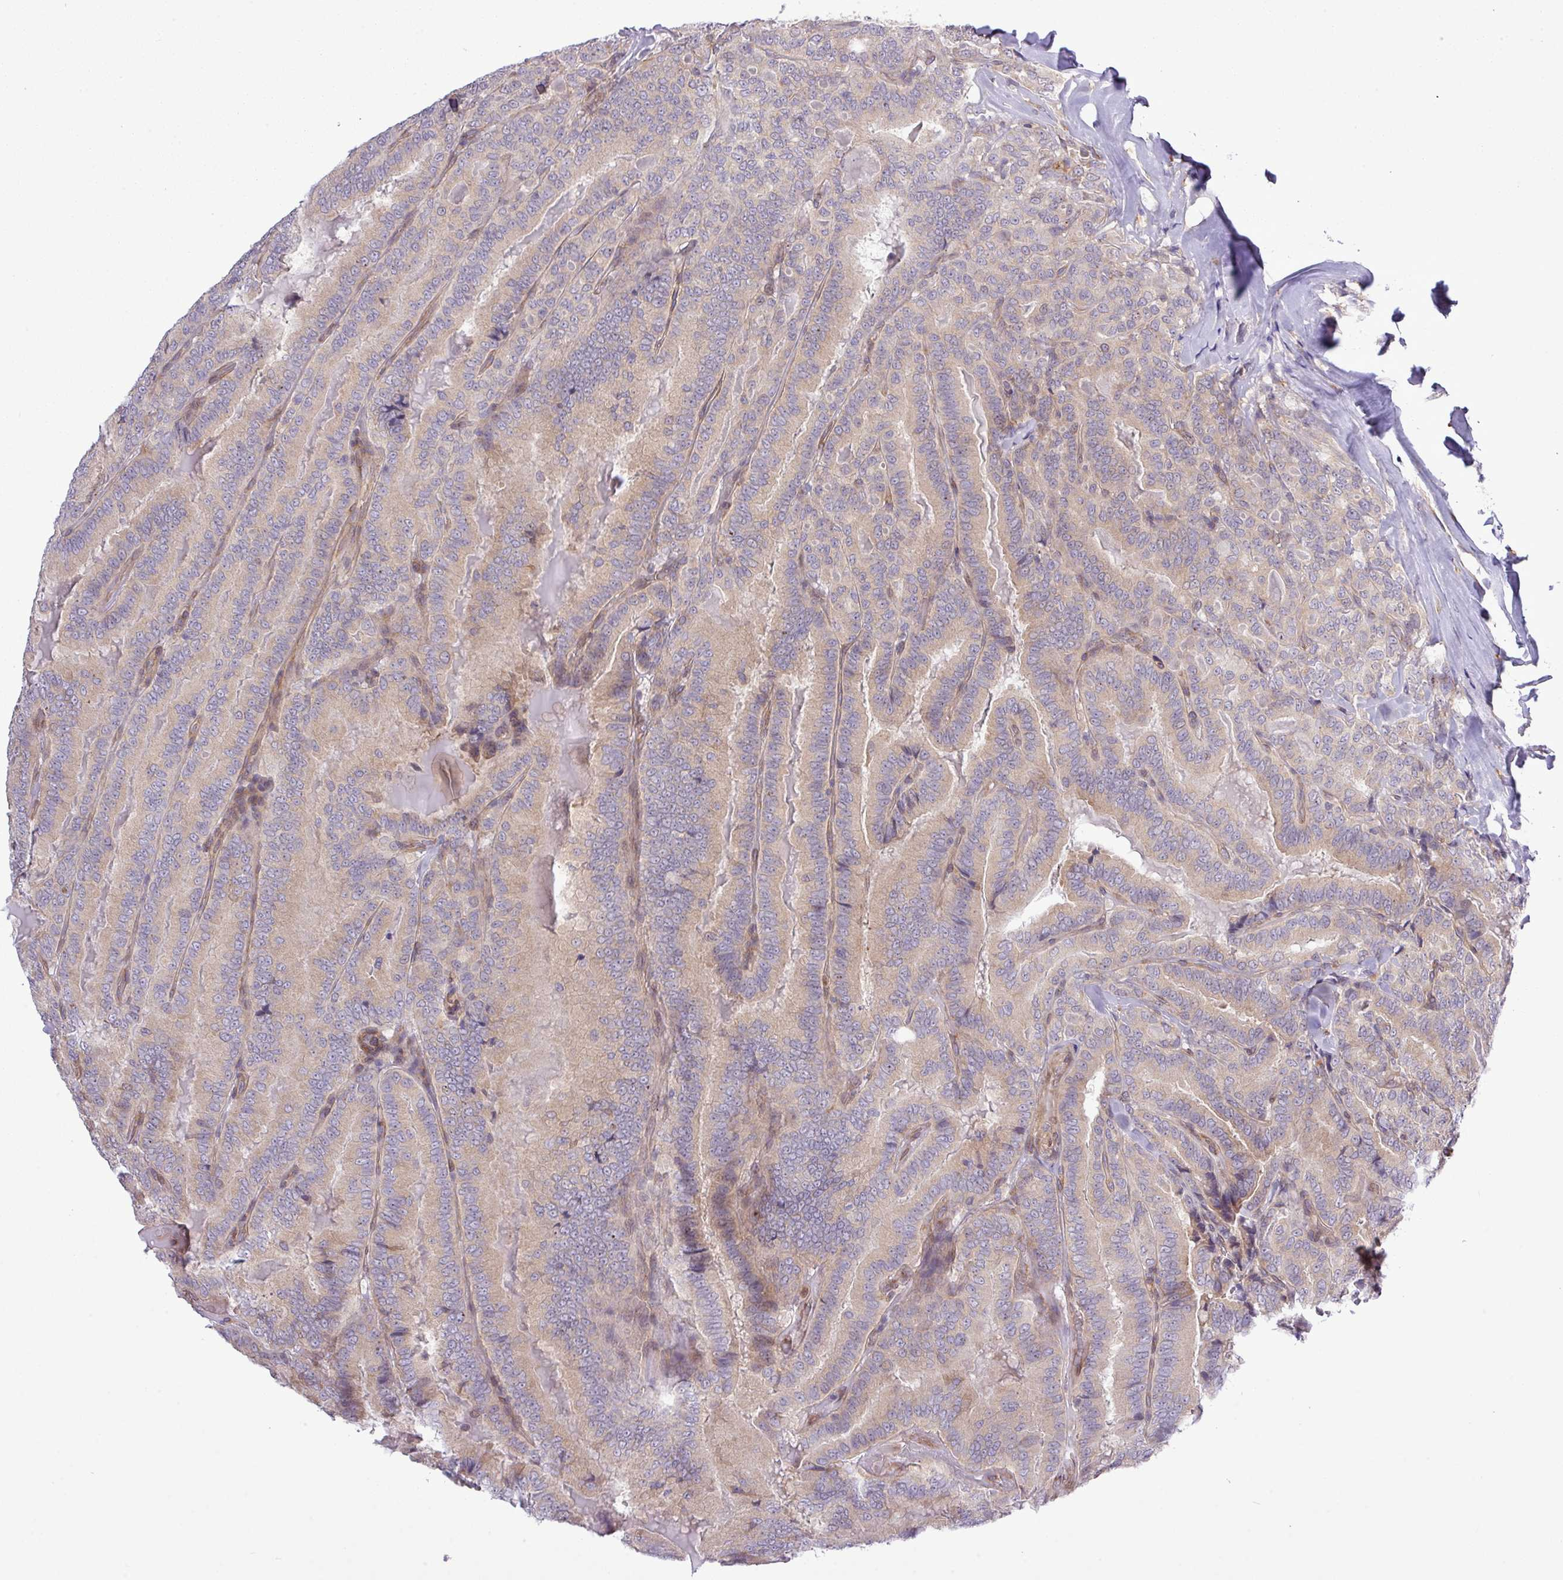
{"staining": {"intensity": "moderate", "quantity": "<25%", "location": "cytoplasmic/membranous"}, "tissue": "thyroid cancer", "cell_type": "Tumor cells", "image_type": "cancer", "snomed": [{"axis": "morphology", "description": "Papillary adenocarcinoma, NOS"}, {"axis": "topography", "description": "Thyroid gland"}], "caption": "Protein positivity by immunohistochemistry displays moderate cytoplasmic/membranous expression in approximately <25% of tumor cells in papillary adenocarcinoma (thyroid).", "gene": "FAM222B", "patient": {"sex": "male", "age": 61}}